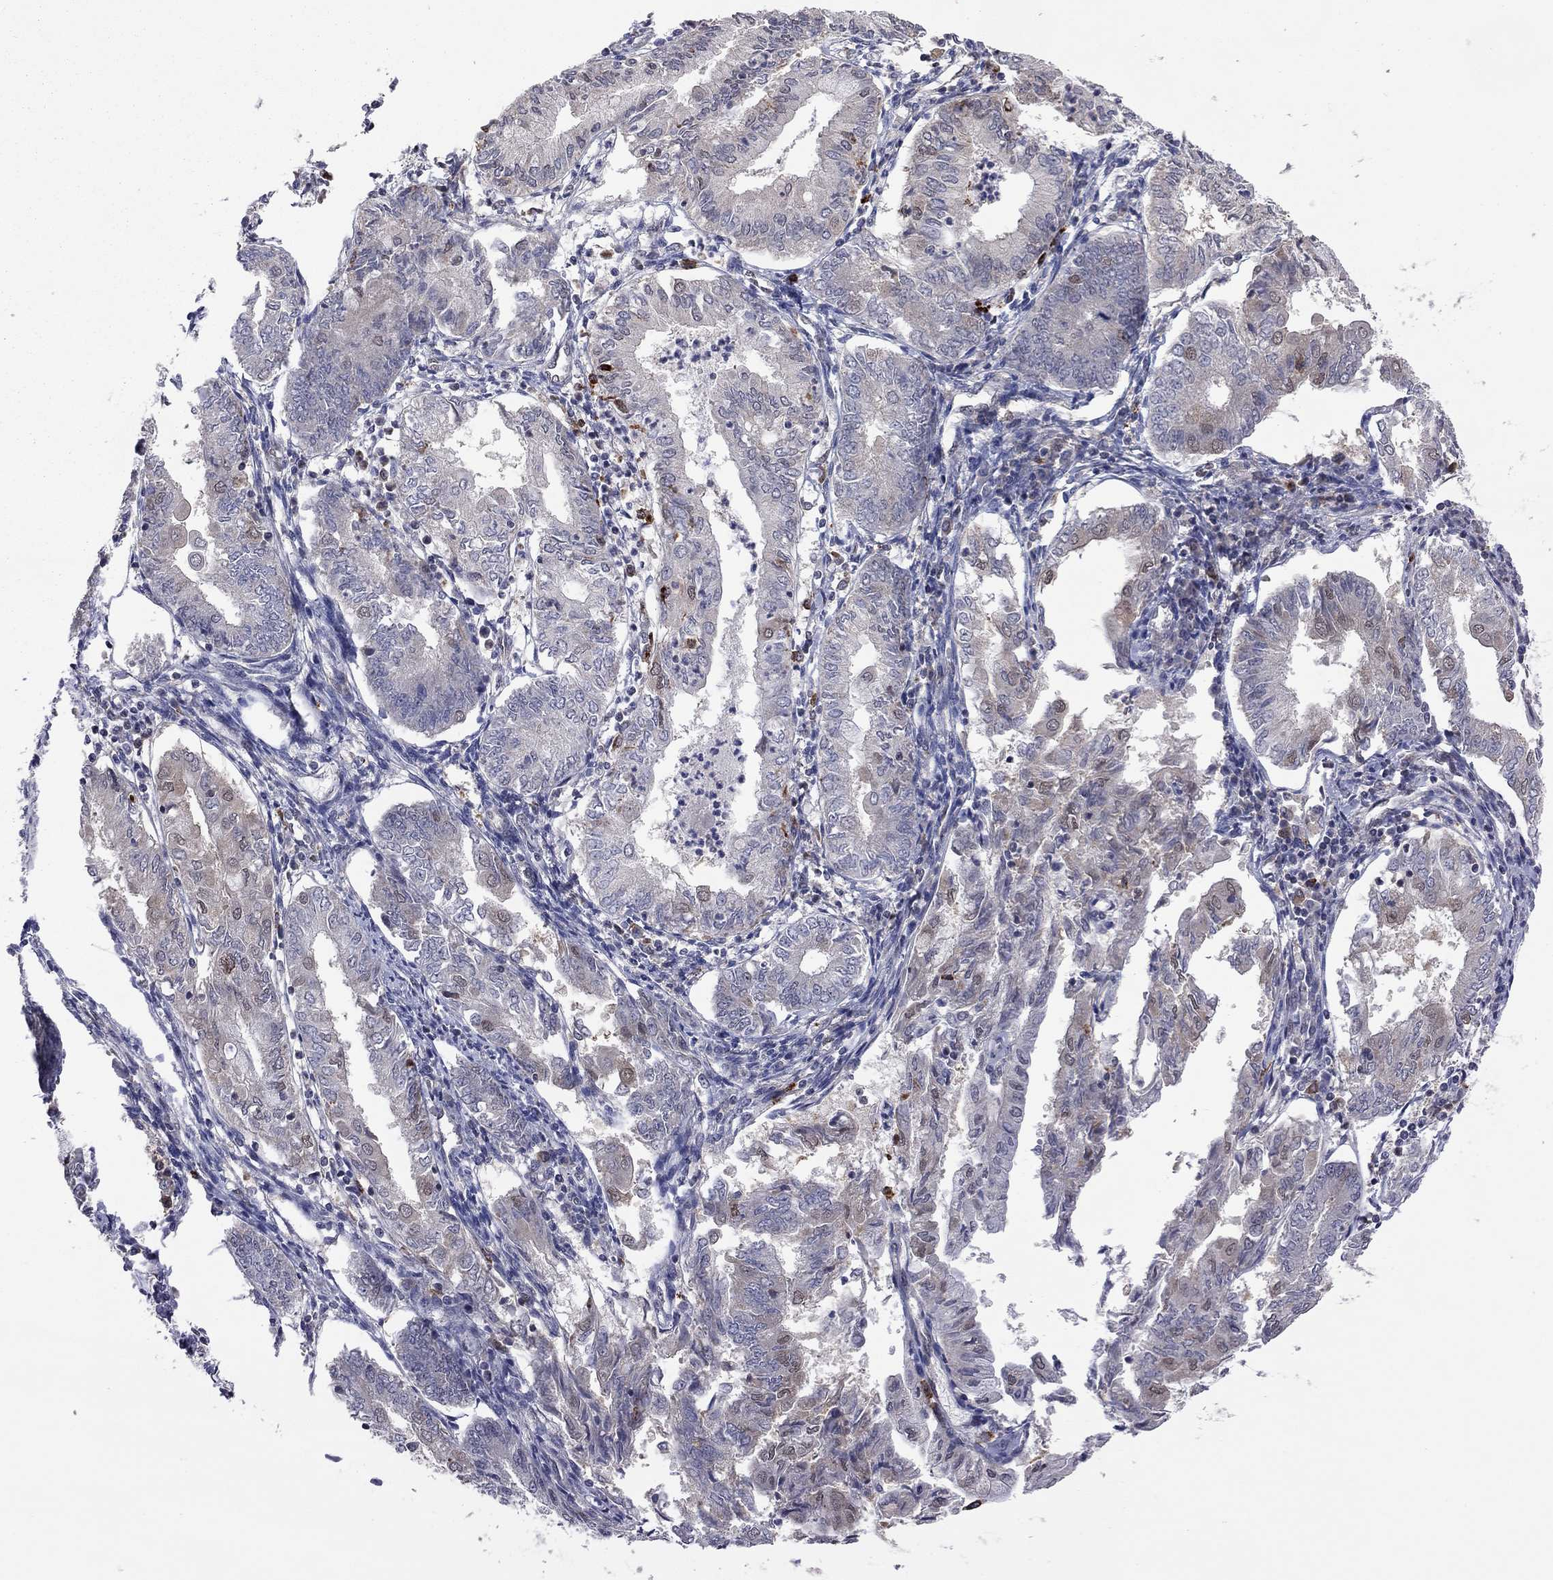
{"staining": {"intensity": "moderate", "quantity": "<25%", "location": "cytoplasmic/membranous"}, "tissue": "endometrial cancer", "cell_type": "Tumor cells", "image_type": "cancer", "snomed": [{"axis": "morphology", "description": "Adenocarcinoma, NOS"}, {"axis": "topography", "description": "Endometrium"}], "caption": "The photomicrograph displays staining of endometrial cancer (adenocarcinoma), revealing moderate cytoplasmic/membranous protein positivity (brown color) within tumor cells. Ihc stains the protein of interest in brown and the nuclei are stained blue.", "gene": "GPAA1", "patient": {"sex": "female", "age": 68}}